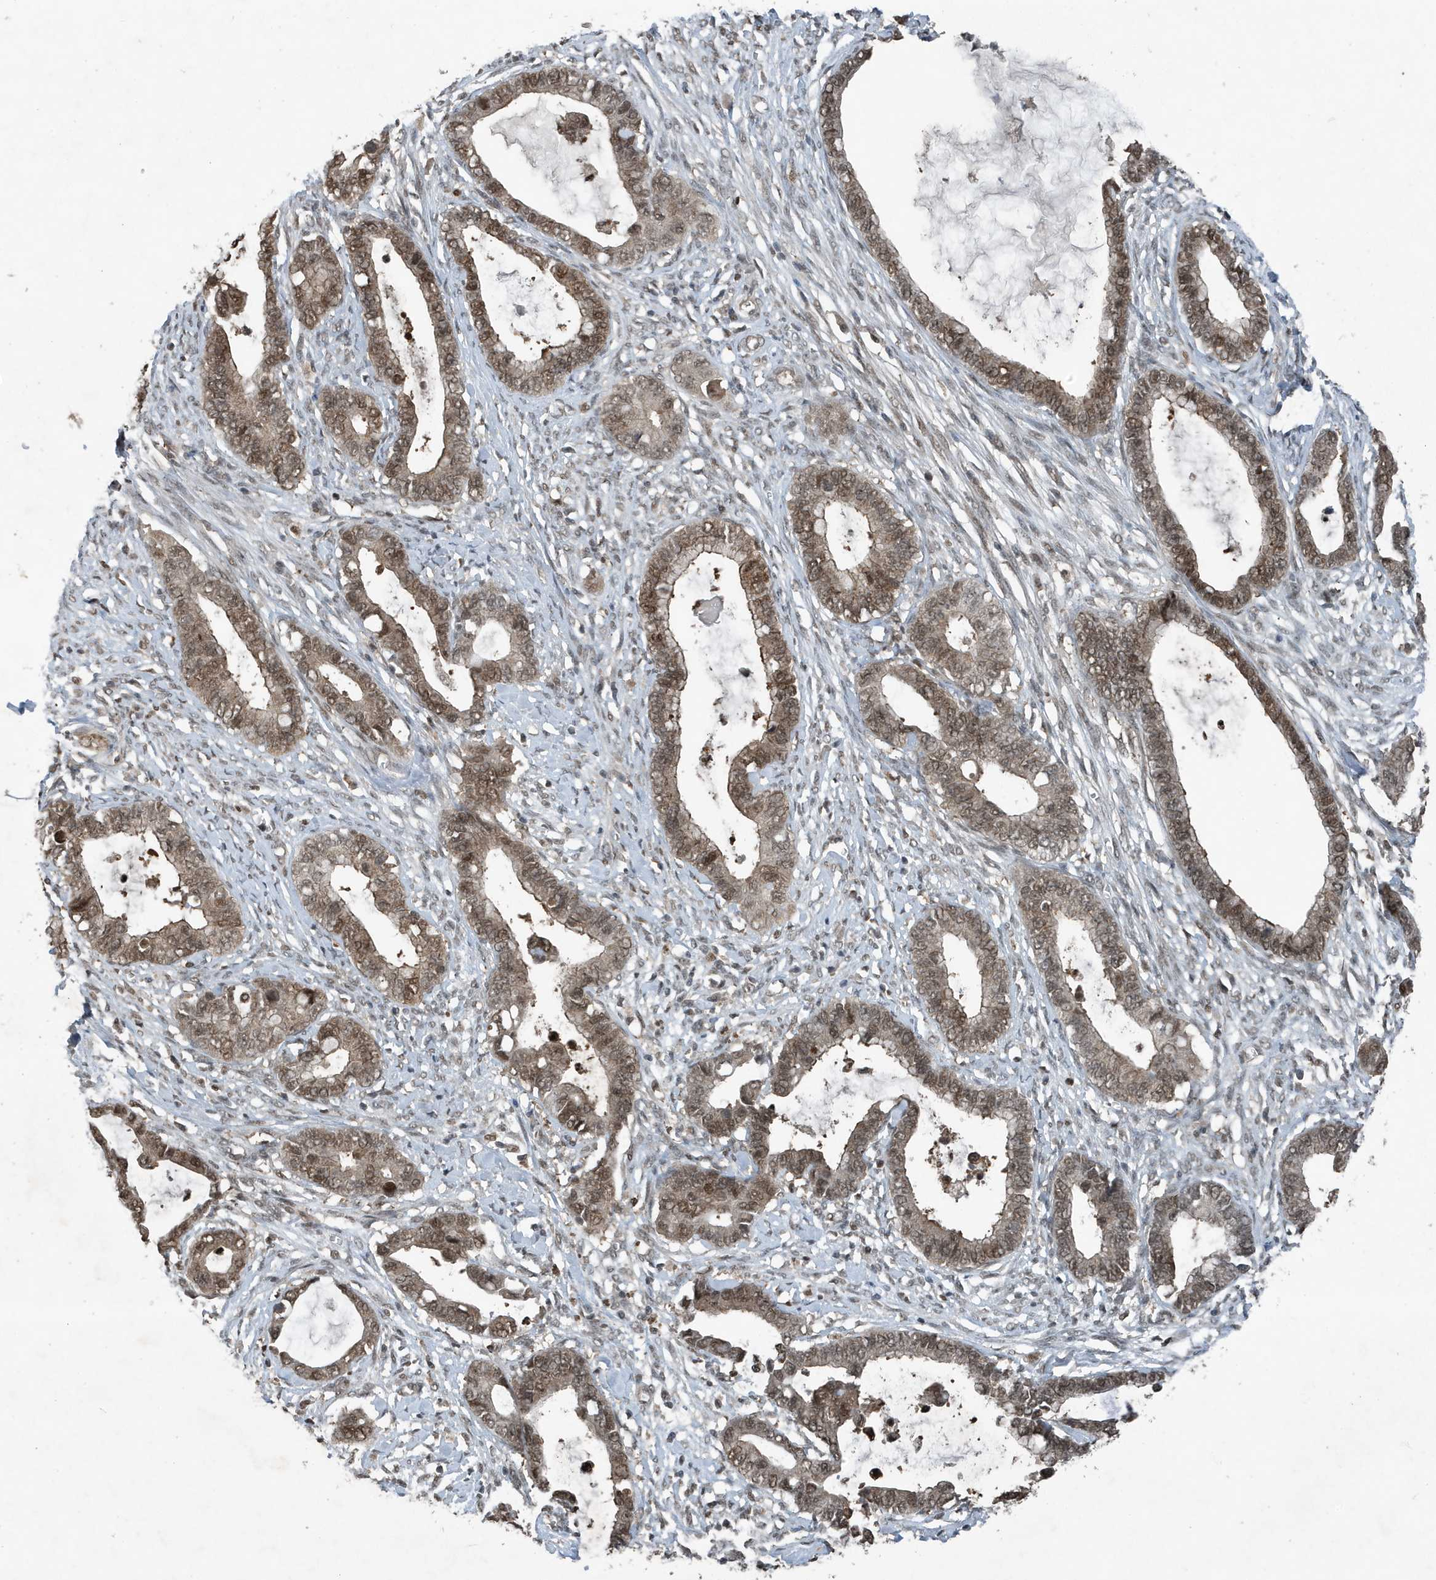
{"staining": {"intensity": "moderate", "quantity": ">75%", "location": "cytoplasmic/membranous,nuclear"}, "tissue": "cervical cancer", "cell_type": "Tumor cells", "image_type": "cancer", "snomed": [{"axis": "morphology", "description": "Adenocarcinoma, NOS"}, {"axis": "topography", "description": "Cervix"}], "caption": "Approximately >75% of tumor cells in cervical adenocarcinoma demonstrate moderate cytoplasmic/membranous and nuclear protein staining as visualized by brown immunohistochemical staining.", "gene": "HSPA1A", "patient": {"sex": "female", "age": 44}}